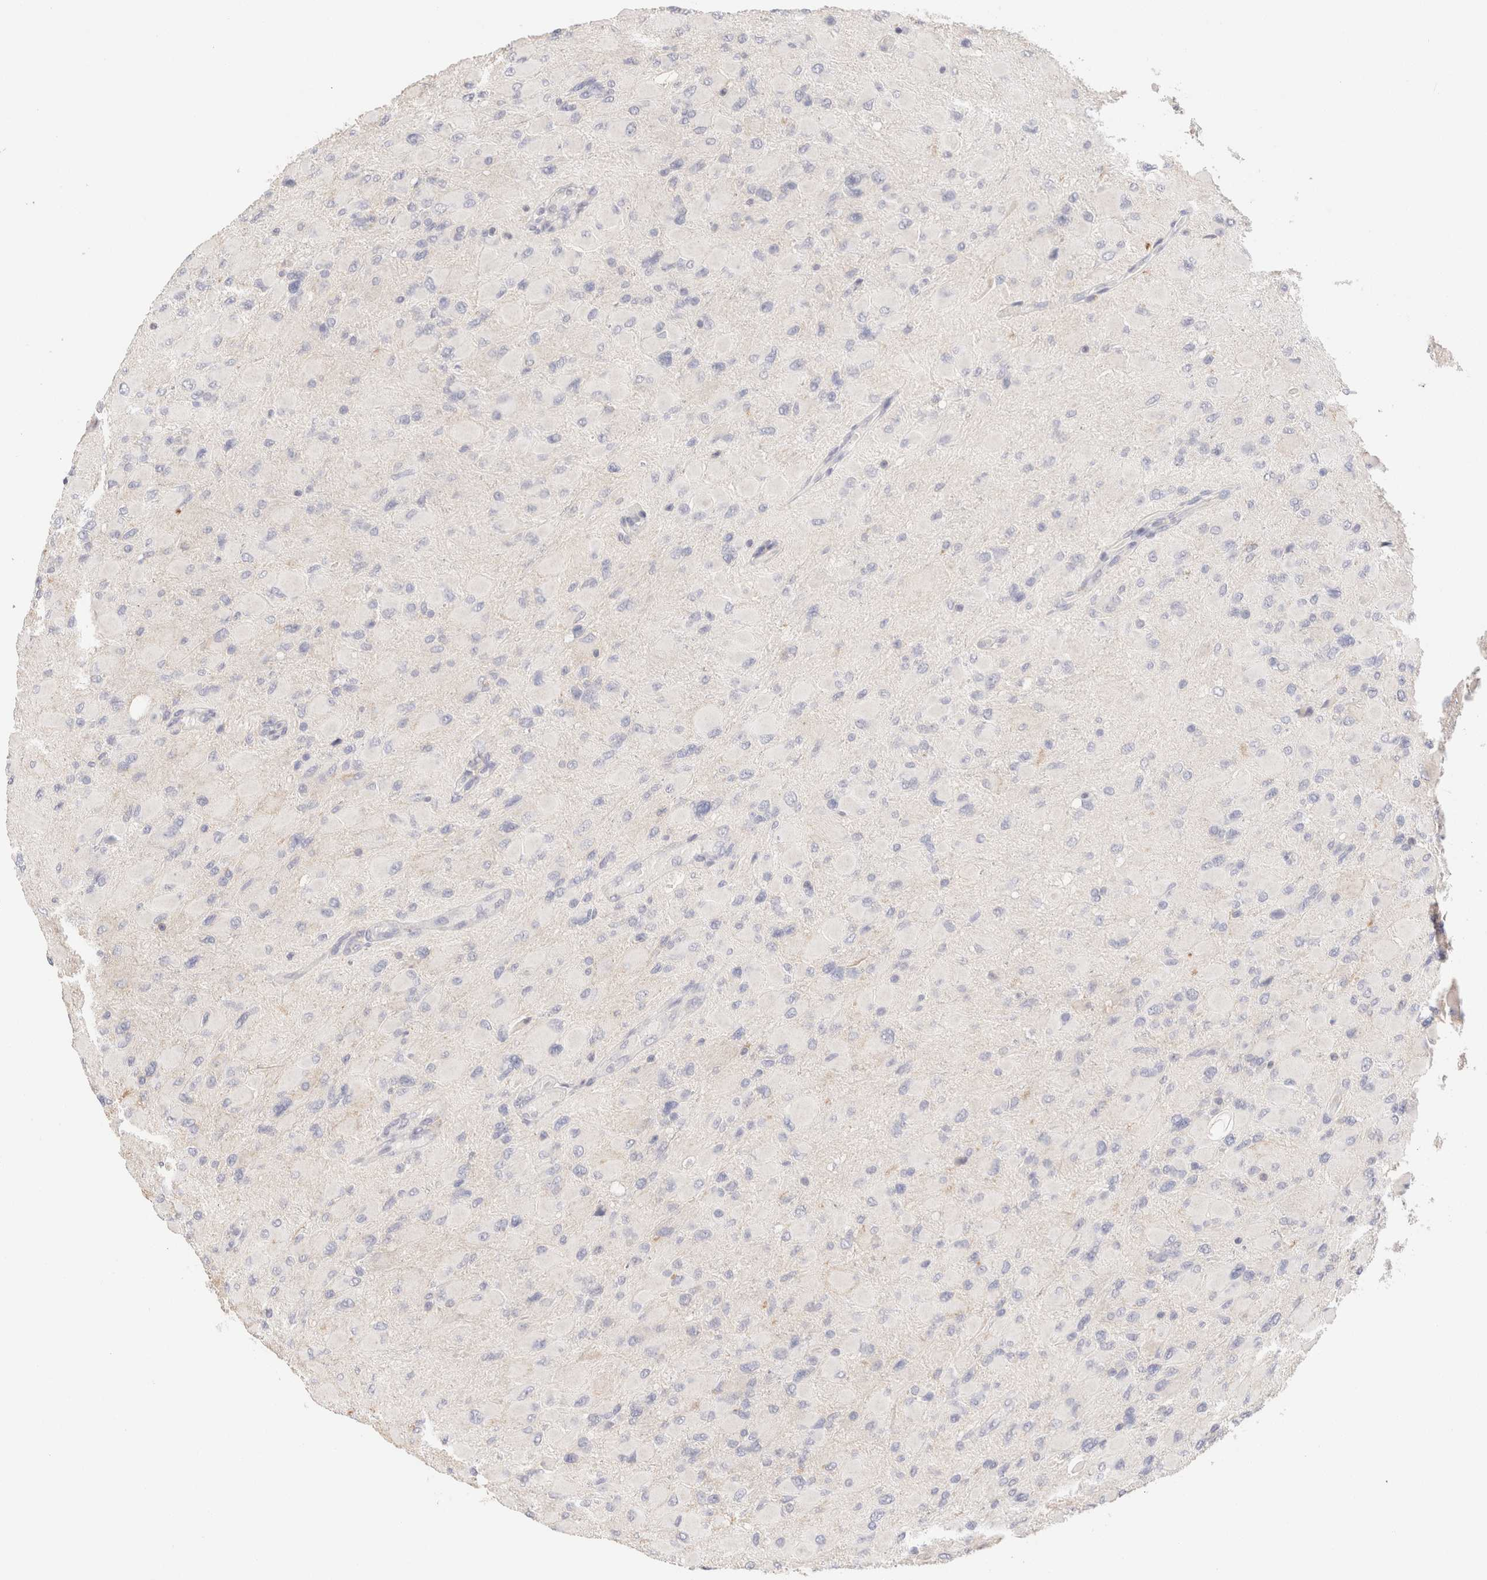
{"staining": {"intensity": "negative", "quantity": "none", "location": "none"}, "tissue": "glioma", "cell_type": "Tumor cells", "image_type": "cancer", "snomed": [{"axis": "morphology", "description": "Glioma, malignant, High grade"}, {"axis": "topography", "description": "Cerebral cortex"}], "caption": "Tumor cells are negative for brown protein staining in high-grade glioma (malignant).", "gene": "SCGB2A2", "patient": {"sex": "female", "age": 36}}